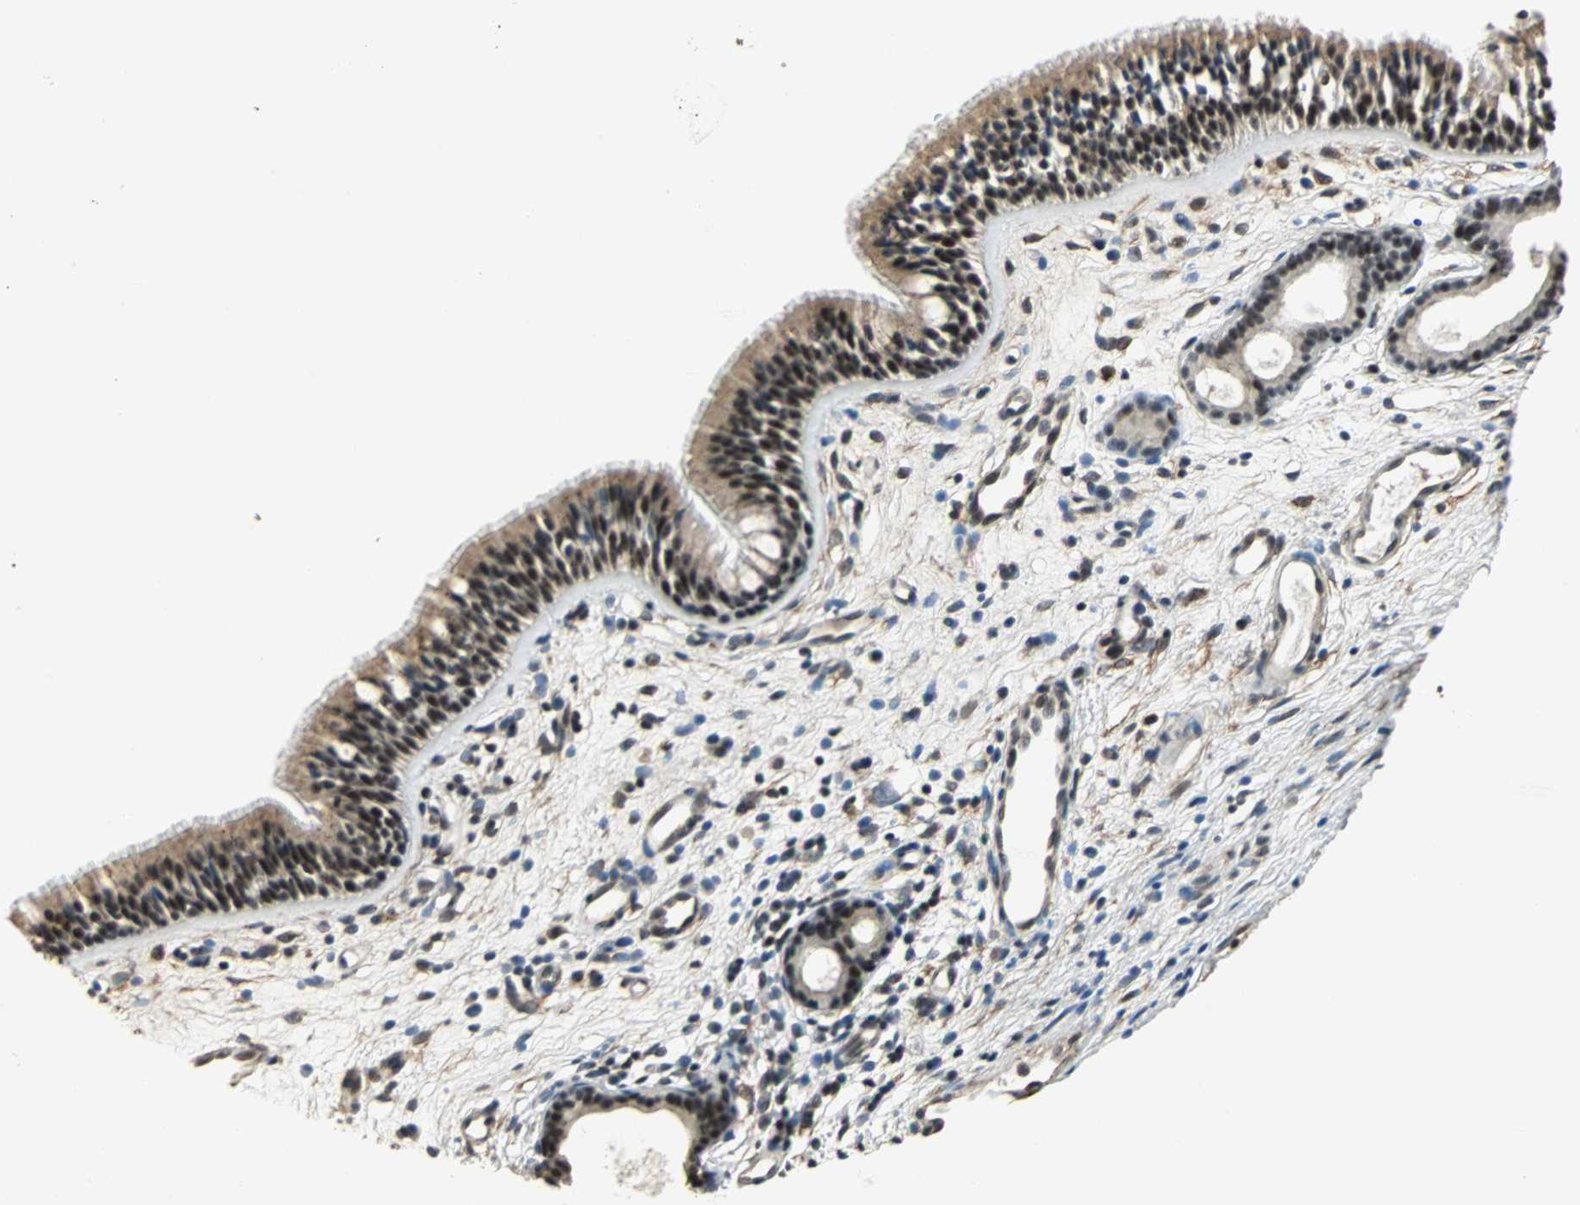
{"staining": {"intensity": "strong", "quantity": ">75%", "location": "nuclear"}, "tissue": "nasopharynx", "cell_type": "Respiratory epithelial cells", "image_type": "normal", "snomed": [{"axis": "morphology", "description": "Normal tissue, NOS"}, {"axis": "morphology", "description": "Inflammation, NOS"}, {"axis": "morphology", "description": "Malignant melanoma, Metastatic site"}, {"axis": "topography", "description": "Nasopharynx"}], "caption": "Immunohistochemistry (IHC) staining of unremarkable nasopharynx, which shows high levels of strong nuclear staining in approximately >75% of respiratory epithelial cells indicating strong nuclear protein staining. The staining was performed using DAB (3,3'-diaminobenzidine) (brown) for protein detection and nuclei were counterstained in hematoxylin (blue).", "gene": "MED4", "patient": {"sex": "female", "age": 55}}